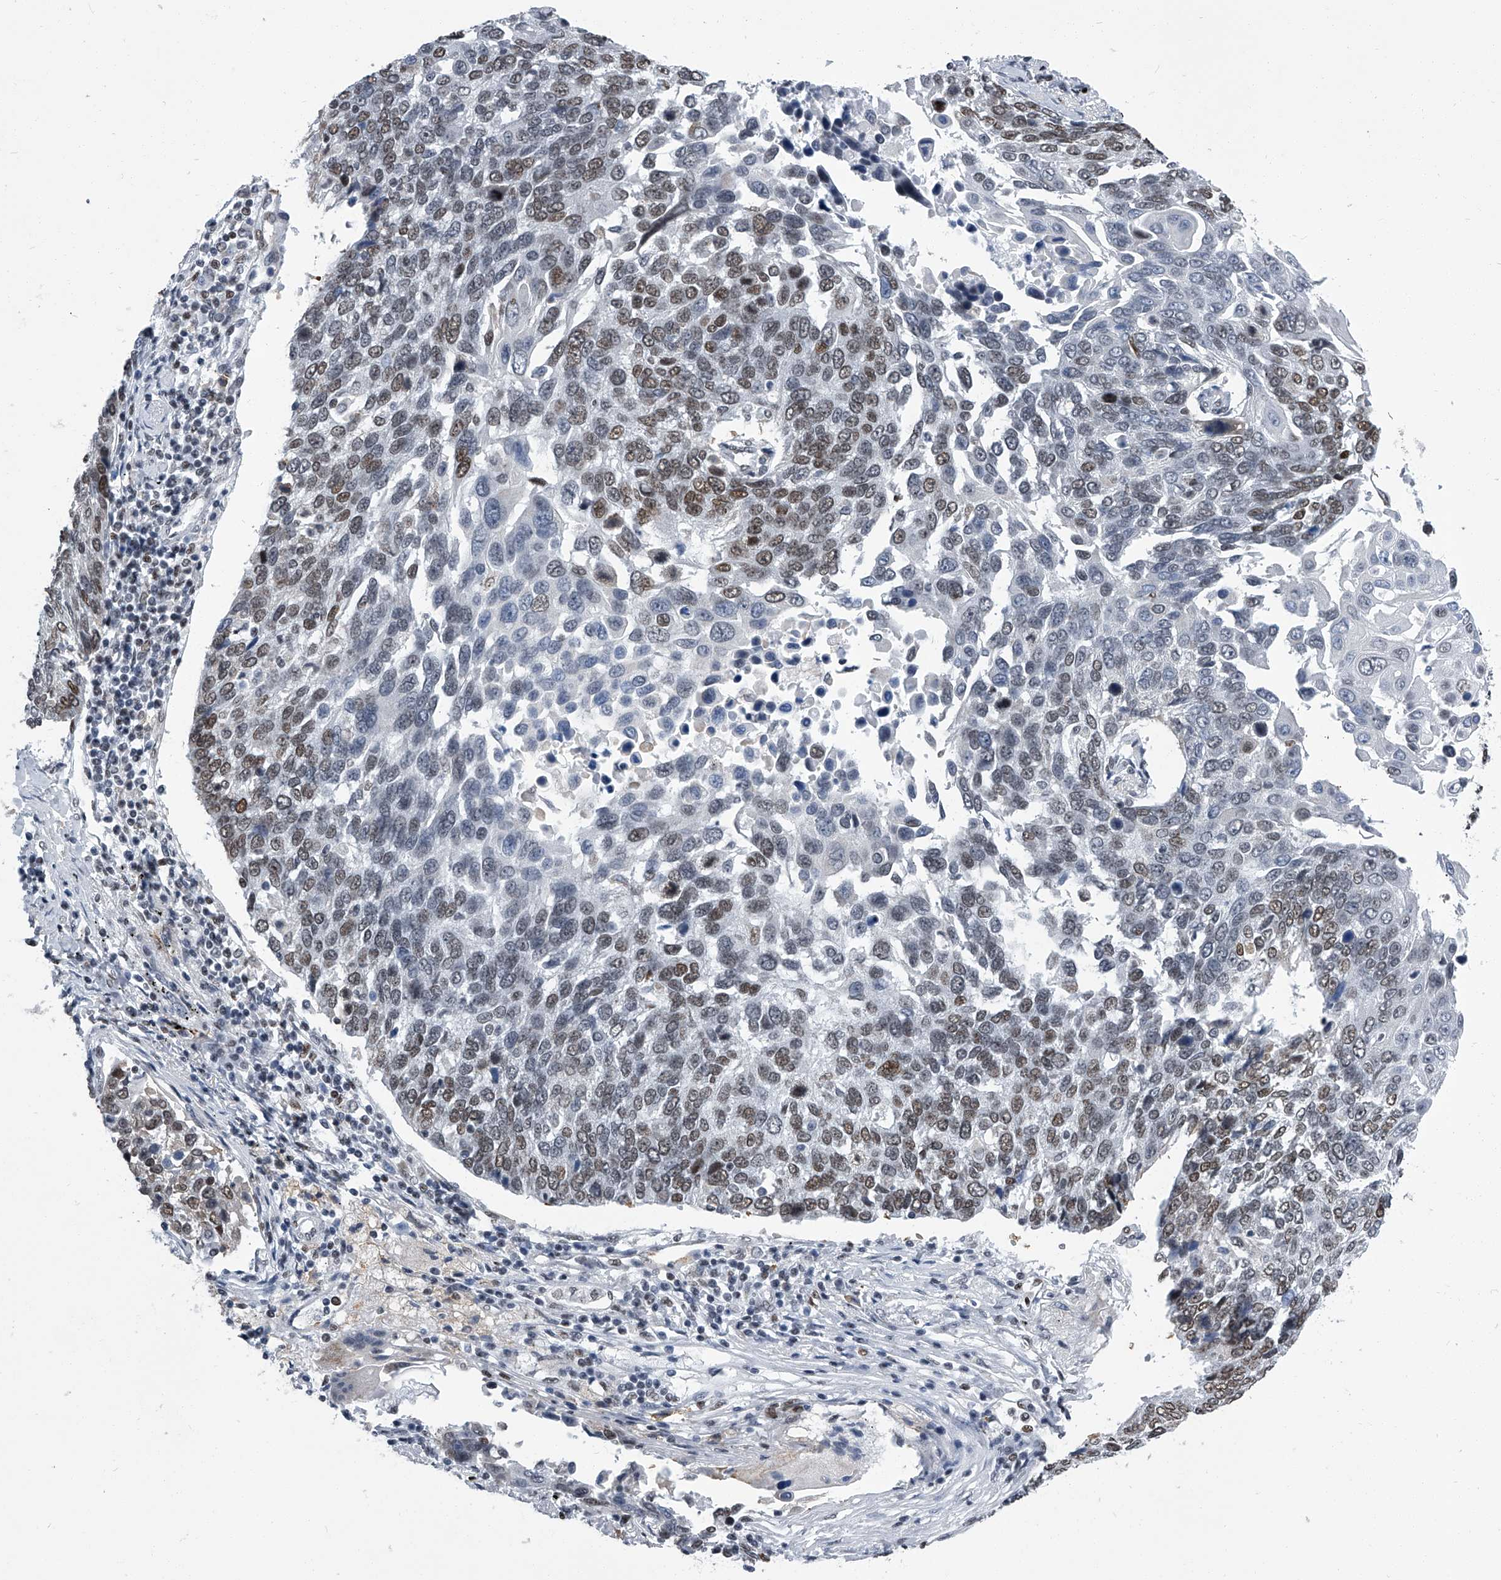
{"staining": {"intensity": "moderate", "quantity": ">75%", "location": "nuclear"}, "tissue": "lung cancer", "cell_type": "Tumor cells", "image_type": "cancer", "snomed": [{"axis": "morphology", "description": "Squamous cell carcinoma, NOS"}, {"axis": "topography", "description": "Lung"}], "caption": "A brown stain highlights moderate nuclear staining of a protein in lung squamous cell carcinoma tumor cells. (DAB IHC with brightfield microscopy, high magnification).", "gene": "SIM2", "patient": {"sex": "male", "age": 66}}